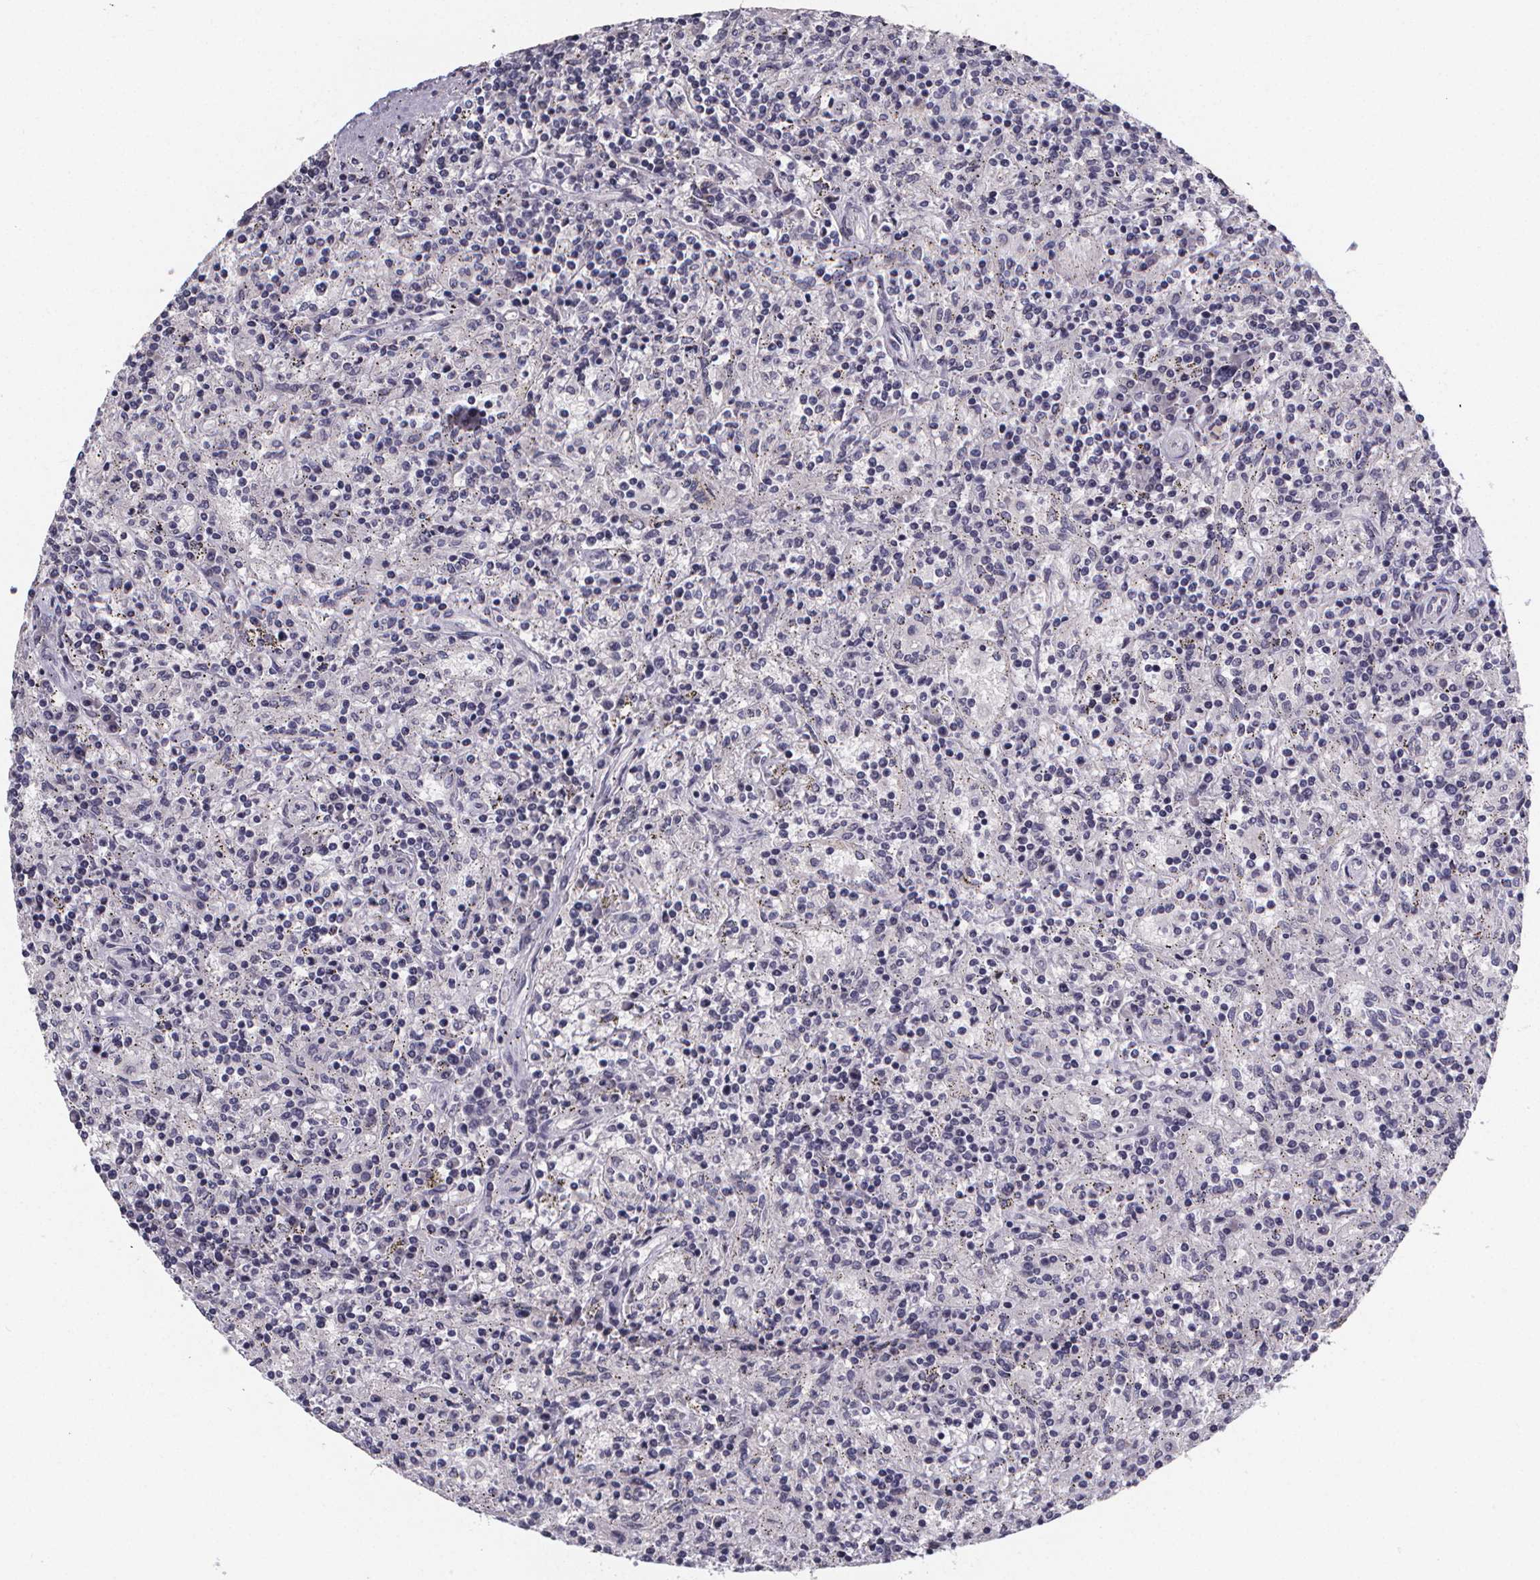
{"staining": {"intensity": "negative", "quantity": "none", "location": "none"}, "tissue": "lymphoma", "cell_type": "Tumor cells", "image_type": "cancer", "snomed": [{"axis": "morphology", "description": "Malignant lymphoma, non-Hodgkin's type, Low grade"}, {"axis": "topography", "description": "Spleen"}], "caption": "Immunohistochemistry (IHC) photomicrograph of low-grade malignant lymphoma, non-Hodgkin's type stained for a protein (brown), which exhibits no staining in tumor cells. (Stains: DAB IHC with hematoxylin counter stain, Microscopy: brightfield microscopy at high magnification).", "gene": "AGT", "patient": {"sex": "male", "age": 62}}